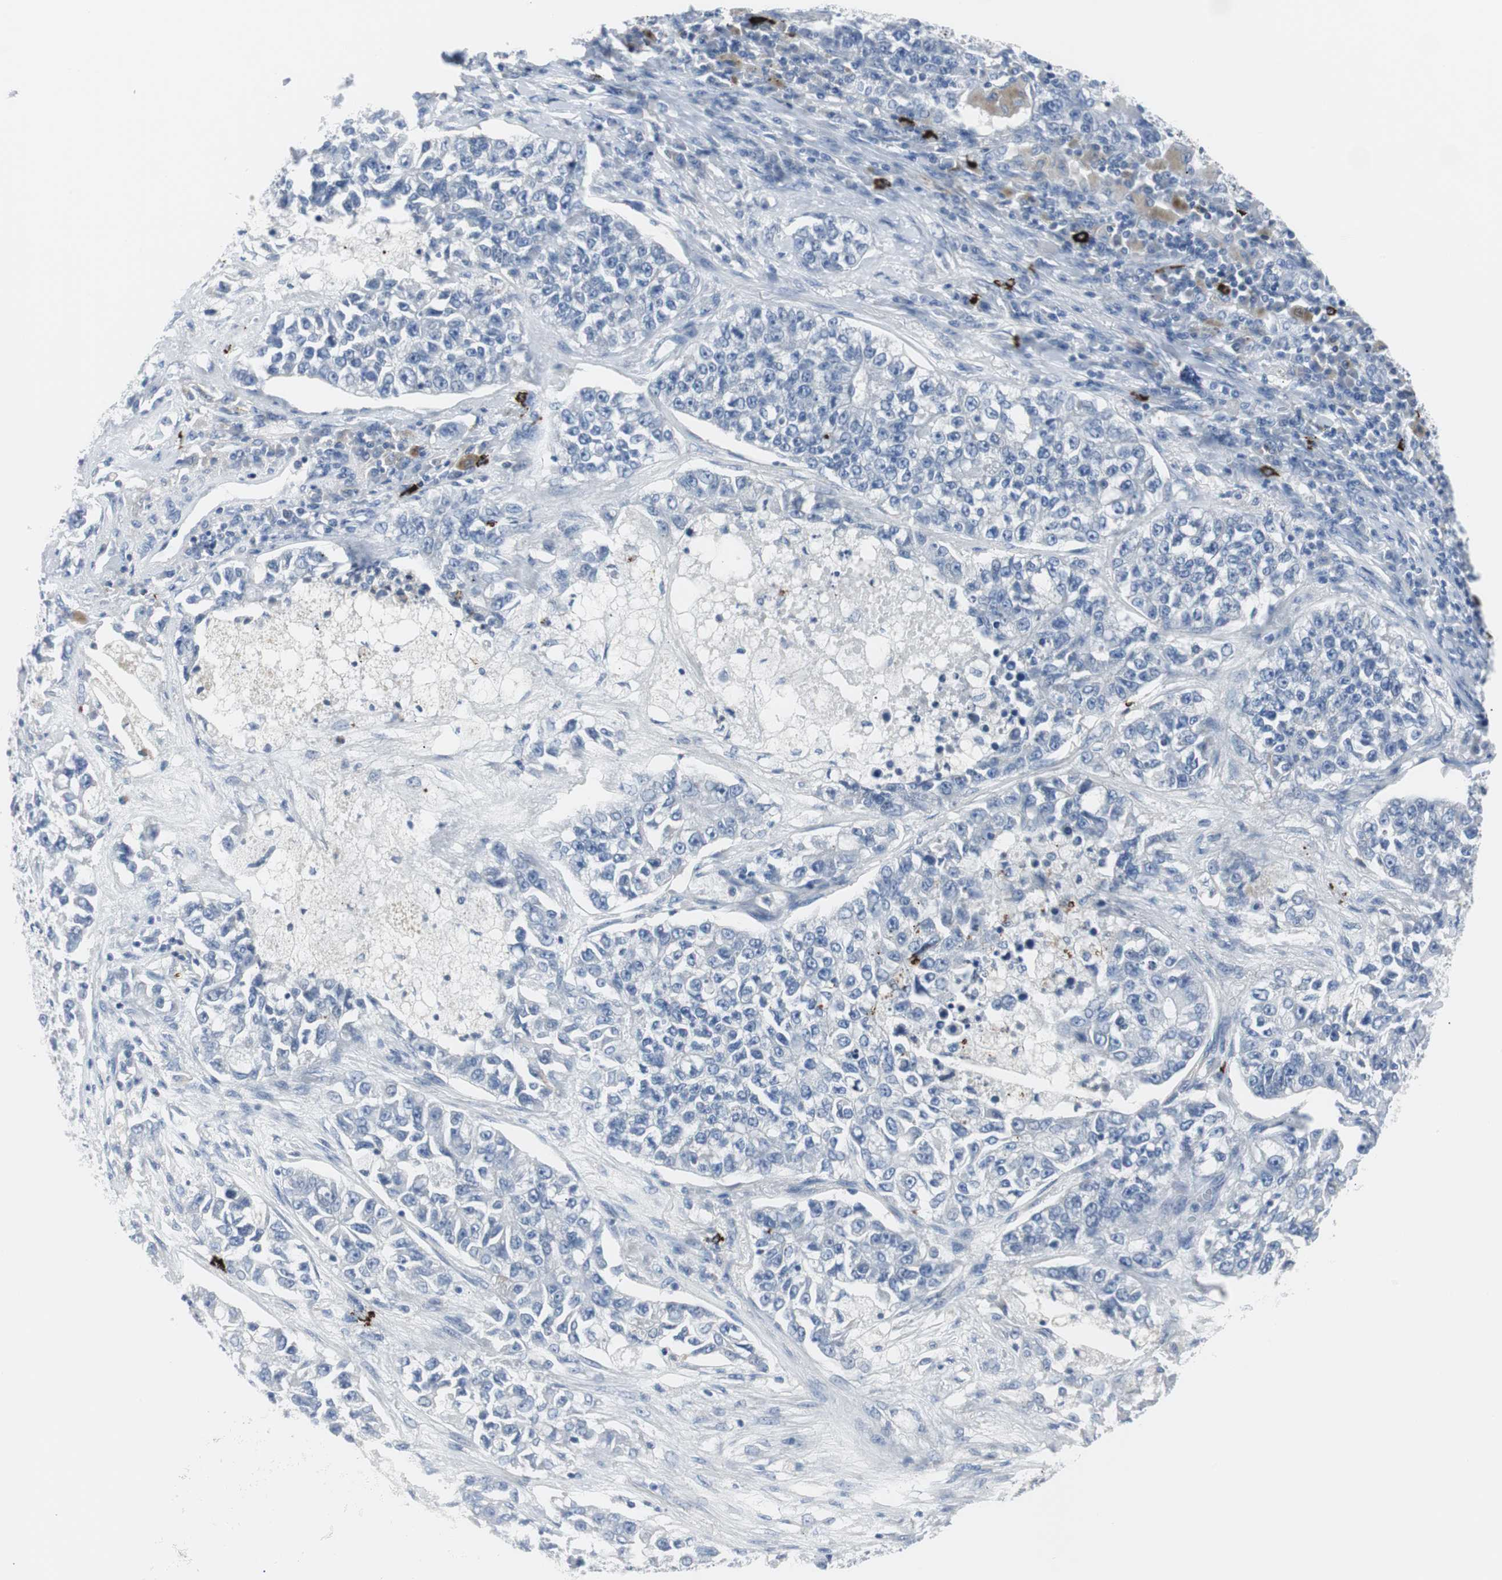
{"staining": {"intensity": "negative", "quantity": "none", "location": "none"}, "tissue": "lung cancer", "cell_type": "Tumor cells", "image_type": "cancer", "snomed": [{"axis": "morphology", "description": "Adenocarcinoma, NOS"}, {"axis": "topography", "description": "Lung"}], "caption": "Protein analysis of lung adenocarcinoma exhibits no significant positivity in tumor cells. (Immunohistochemistry, brightfield microscopy, high magnification).", "gene": "RASA1", "patient": {"sex": "male", "age": 49}}